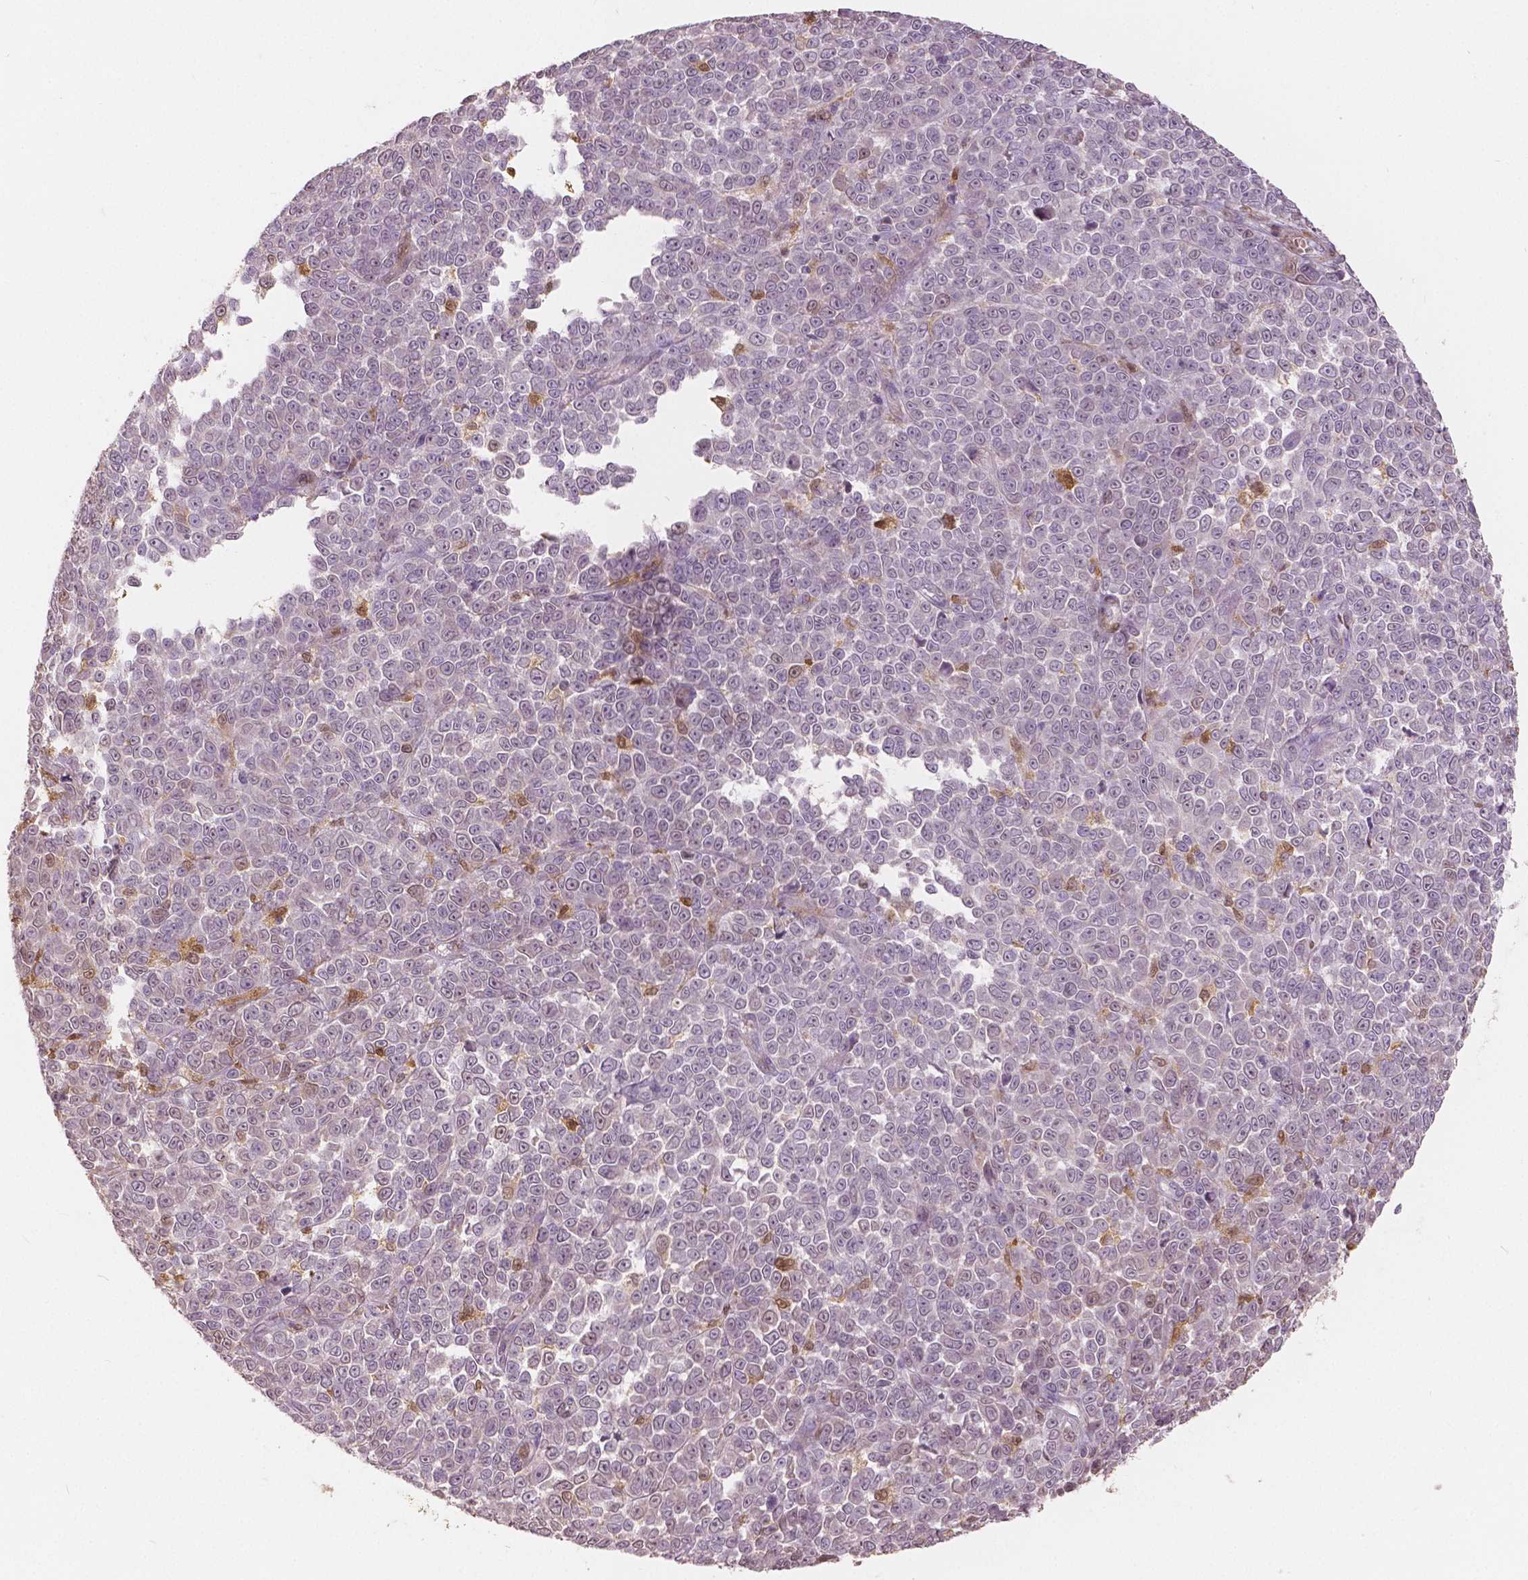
{"staining": {"intensity": "negative", "quantity": "none", "location": "none"}, "tissue": "melanoma", "cell_type": "Tumor cells", "image_type": "cancer", "snomed": [{"axis": "morphology", "description": "Malignant melanoma, NOS"}, {"axis": "topography", "description": "Skin"}], "caption": "Melanoma was stained to show a protein in brown. There is no significant staining in tumor cells.", "gene": "S100A4", "patient": {"sex": "female", "age": 95}}